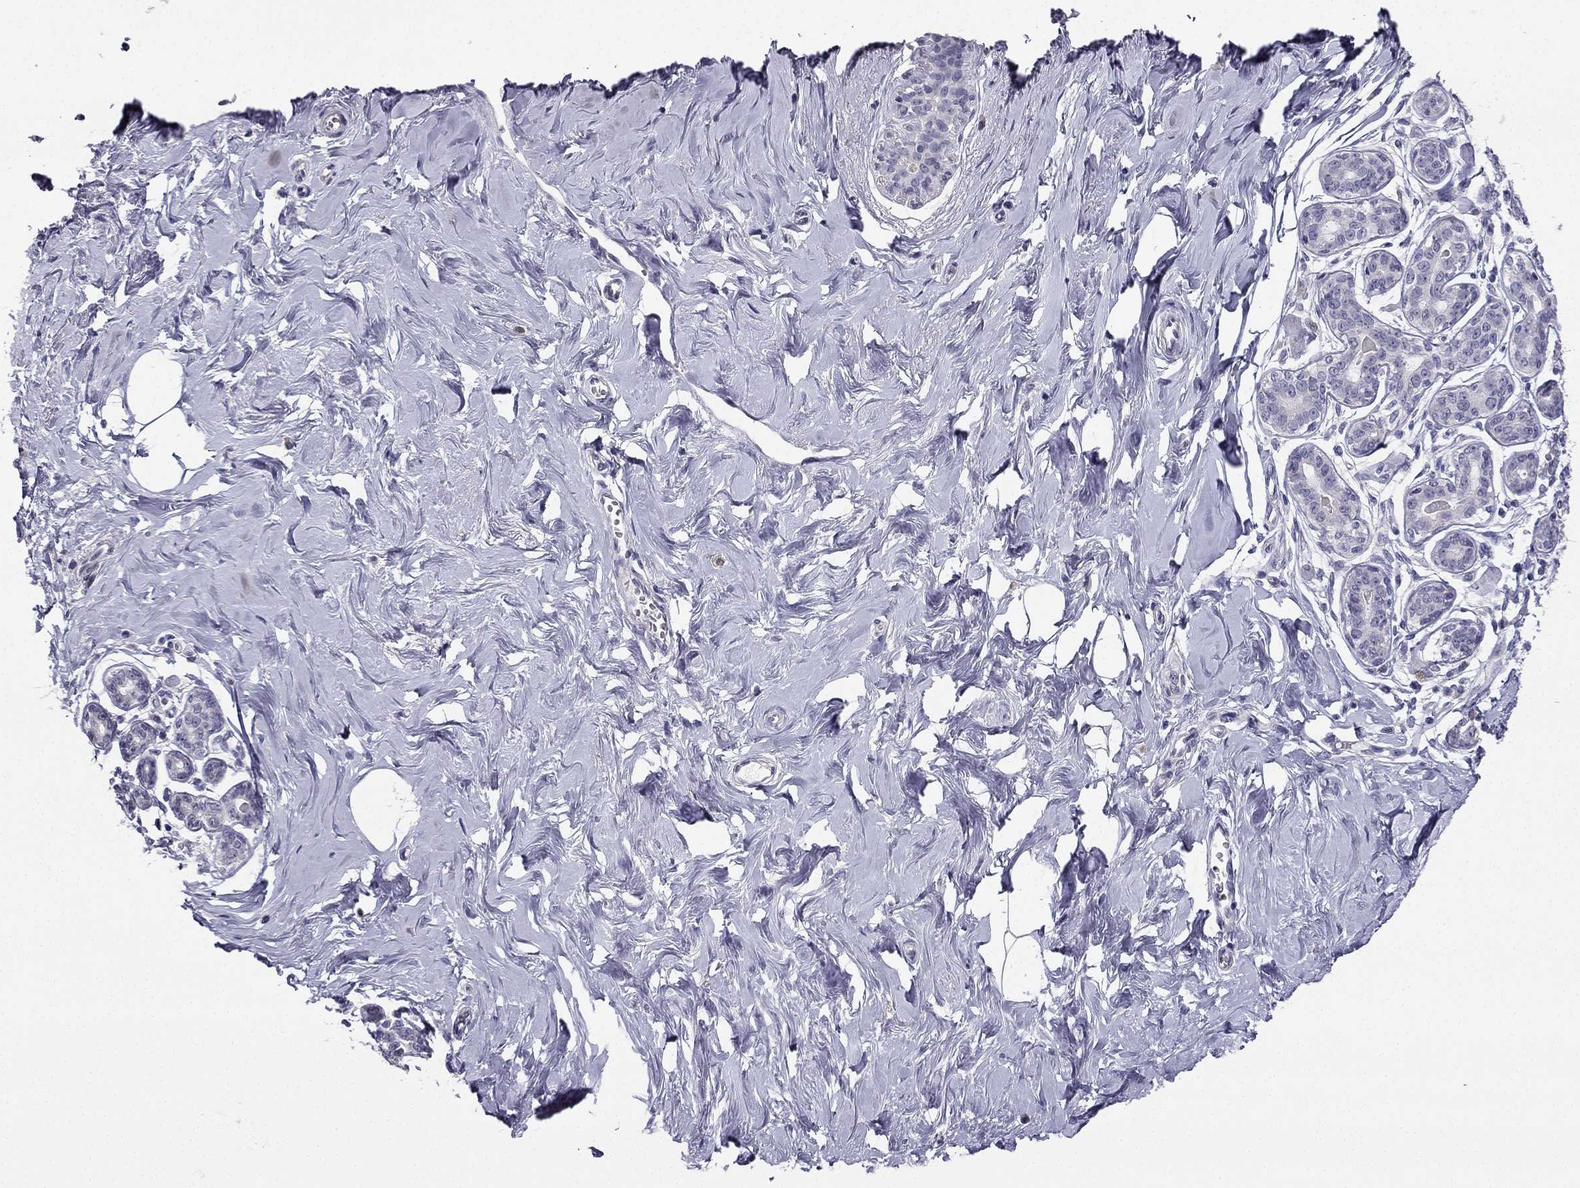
{"staining": {"intensity": "moderate", "quantity": "<25%", "location": "cytoplasmic/membranous"}, "tissue": "breast", "cell_type": "Glandular cells", "image_type": "normal", "snomed": [{"axis": "morphology", "description": "Normal tissue, NOS"}, {"axis": "topography", "description": "Skin"}, {"axis": "topography", "description": "Breast"}], "caption": "Immunohistochemistry (DAB (3,3'-diaminobenzidine)) staining of benign human breast demonstrates moderate cytoplasmic/membranous protein expression in approximately <25% of glandular cells.", "gene": "CALB2", "patient": {"sex": "female", "age": 43}}